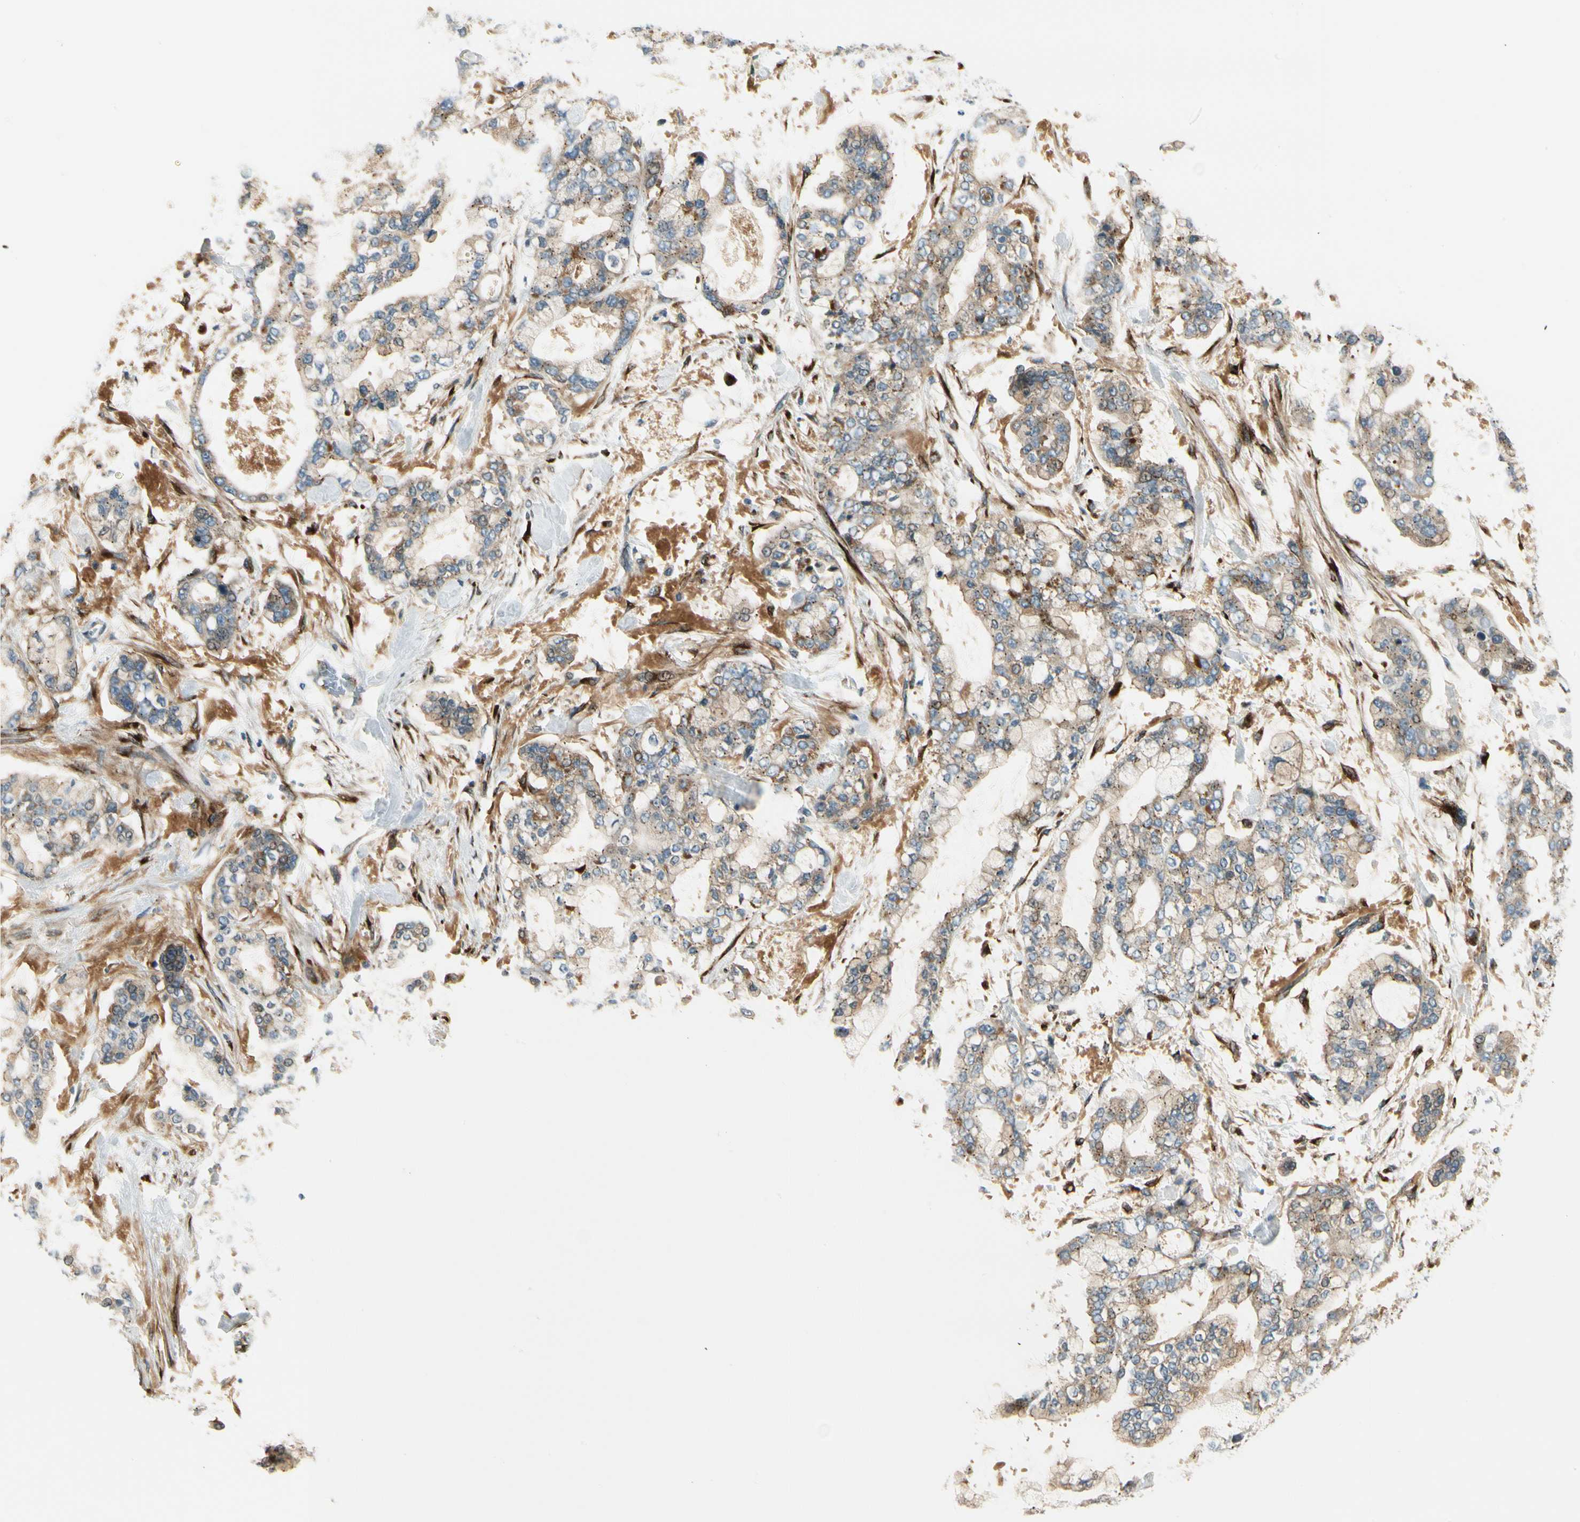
{"staining": {"intensity": "weak", "quantity": ">75%", "location": "cytoplasmic/membranous"}, "tissue": "stomach cancer", "cell_type": "Tumor cells", "image_type": "cancer", "snomed": [{"axis": "morphology", "description": "Normal tissue, NOS"}, {"axis": "morphology", "description": "Adenocarcinoma, NOS"}, {"axis": "topography", "description": "Stomach, upper"}, {"axis": "topography", "description": "Stomach"}], "caption": "This photomicrograph displays stomach adenocarcinoma stained with immunohistochemistry (IHC) to label a protein in brown. The cytoplasmic/membranous of tumor cells show weak positivity for the protein. Nuclei are counter-stained blue.", "gene": "MANSC1", "patient": {"sex": "male", "age": 76}}